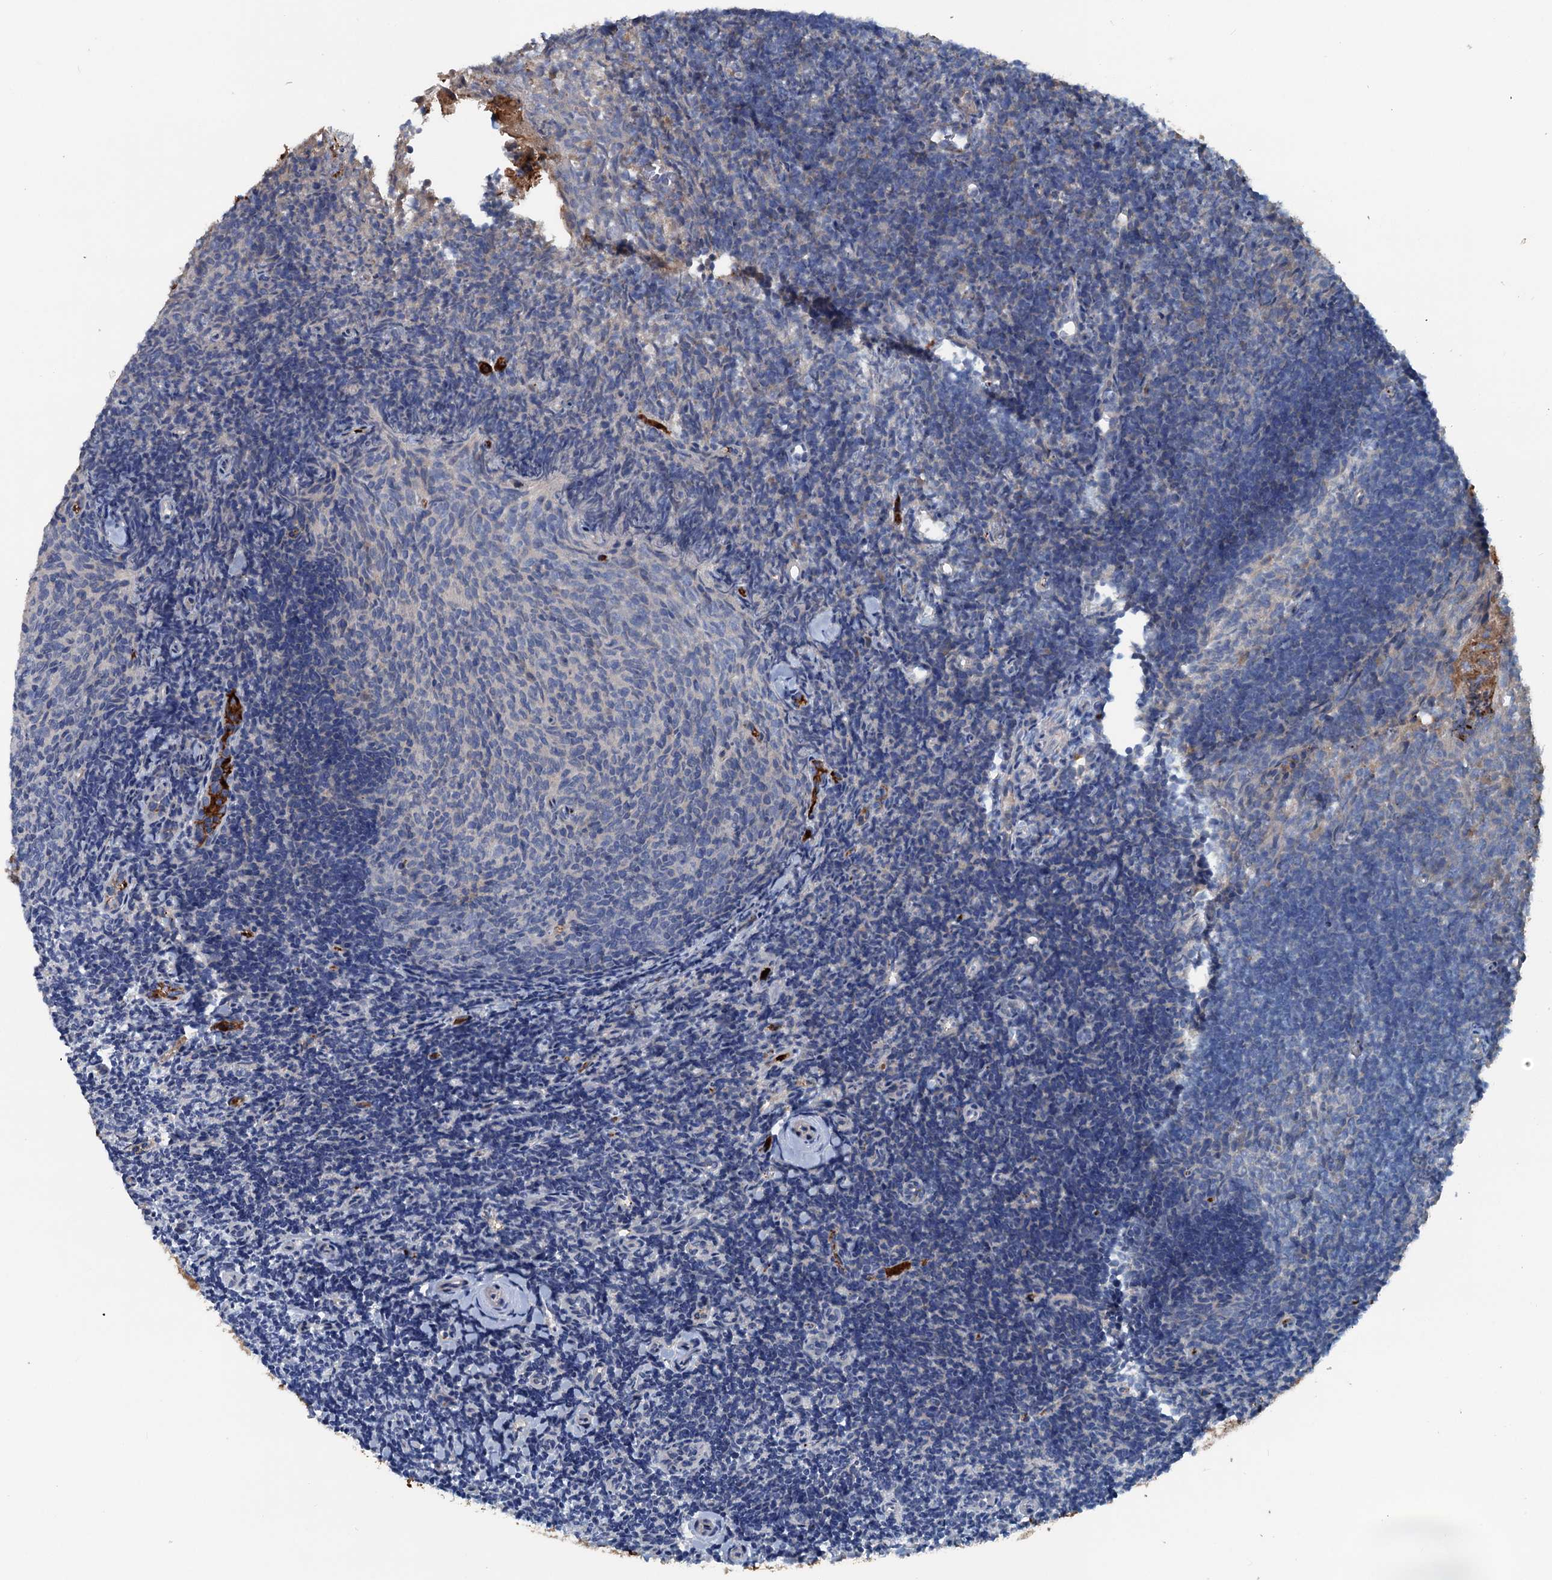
{"staining": {"intensity": "negative", "quantity": "none", "location": "none"}, "tissue": "tonsil", "cell_type": "Germinal center cells", "image_type": "normal", "snomed": [{"axis": "morphology", "description": "Normal tissue, NOS"}, {"axis": "topography", "description": "Tonsil"}], "caption": "This is a photomicrograph of immunohistochemistry (IHC) staining of unremarkable tonsil, which shows no positivity in germinal center cells. (DAB IHC with hematoxylin counter stain).", "gene": "TEDC1", "patient": {"sex": "female", "age": 10}}